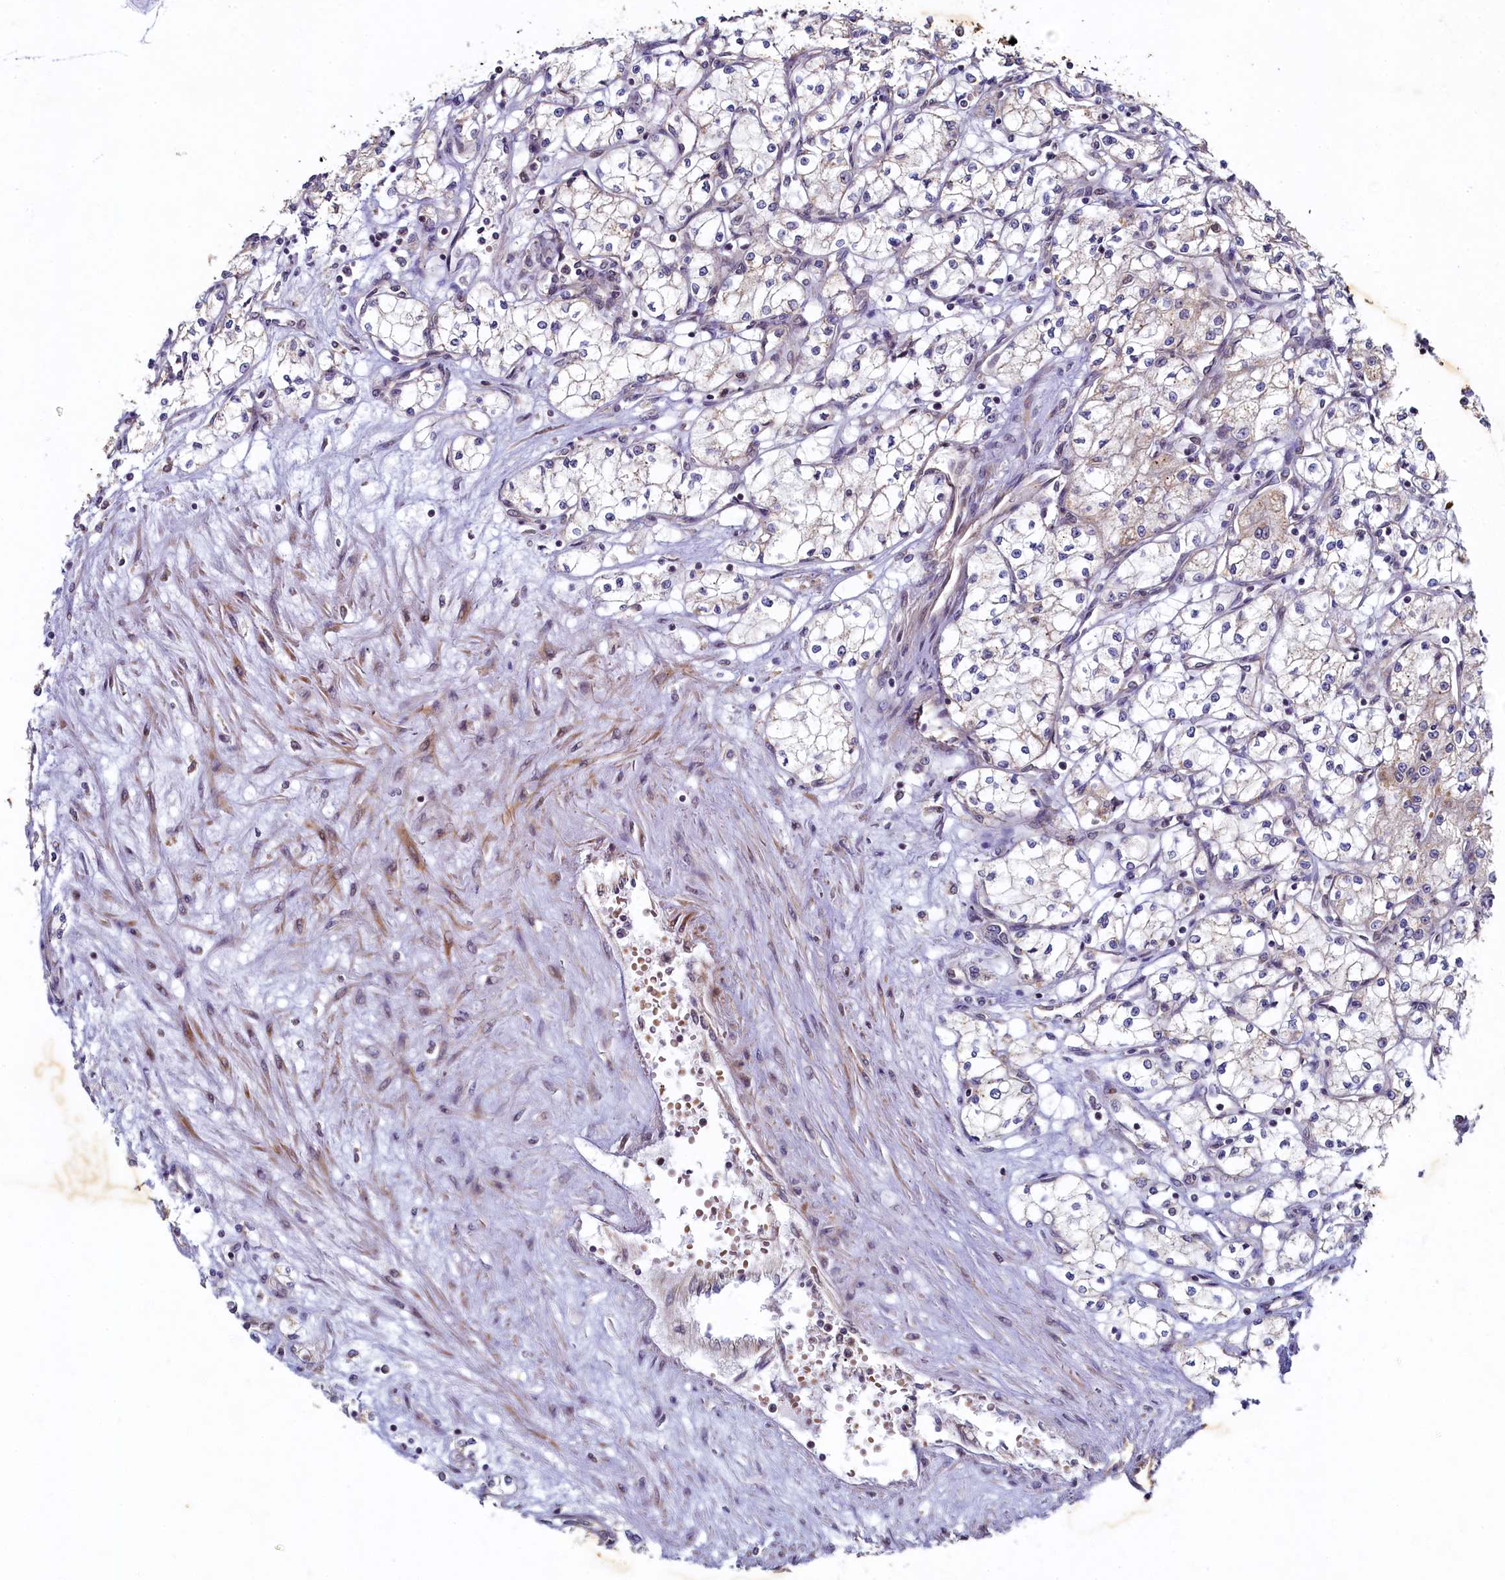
{"staining": {"intensity": "weak", "quantity": "<25%", "location": "cytoplasmic/membranous"}, "tissue": "renal cancer", "cell_type": "Tumor cells", "image_type": "cancer", "snomed": [{"axis": "morphology", "description": "Adenocarcinoma, NOS"}, {"axis": "topography", "description": "Kidney"}], "caption": "There is no significant expression in tumor cells of renal adenocarcinoma.", "gene": "CEP20", "patient": {"sex": "male", "age": 59}}